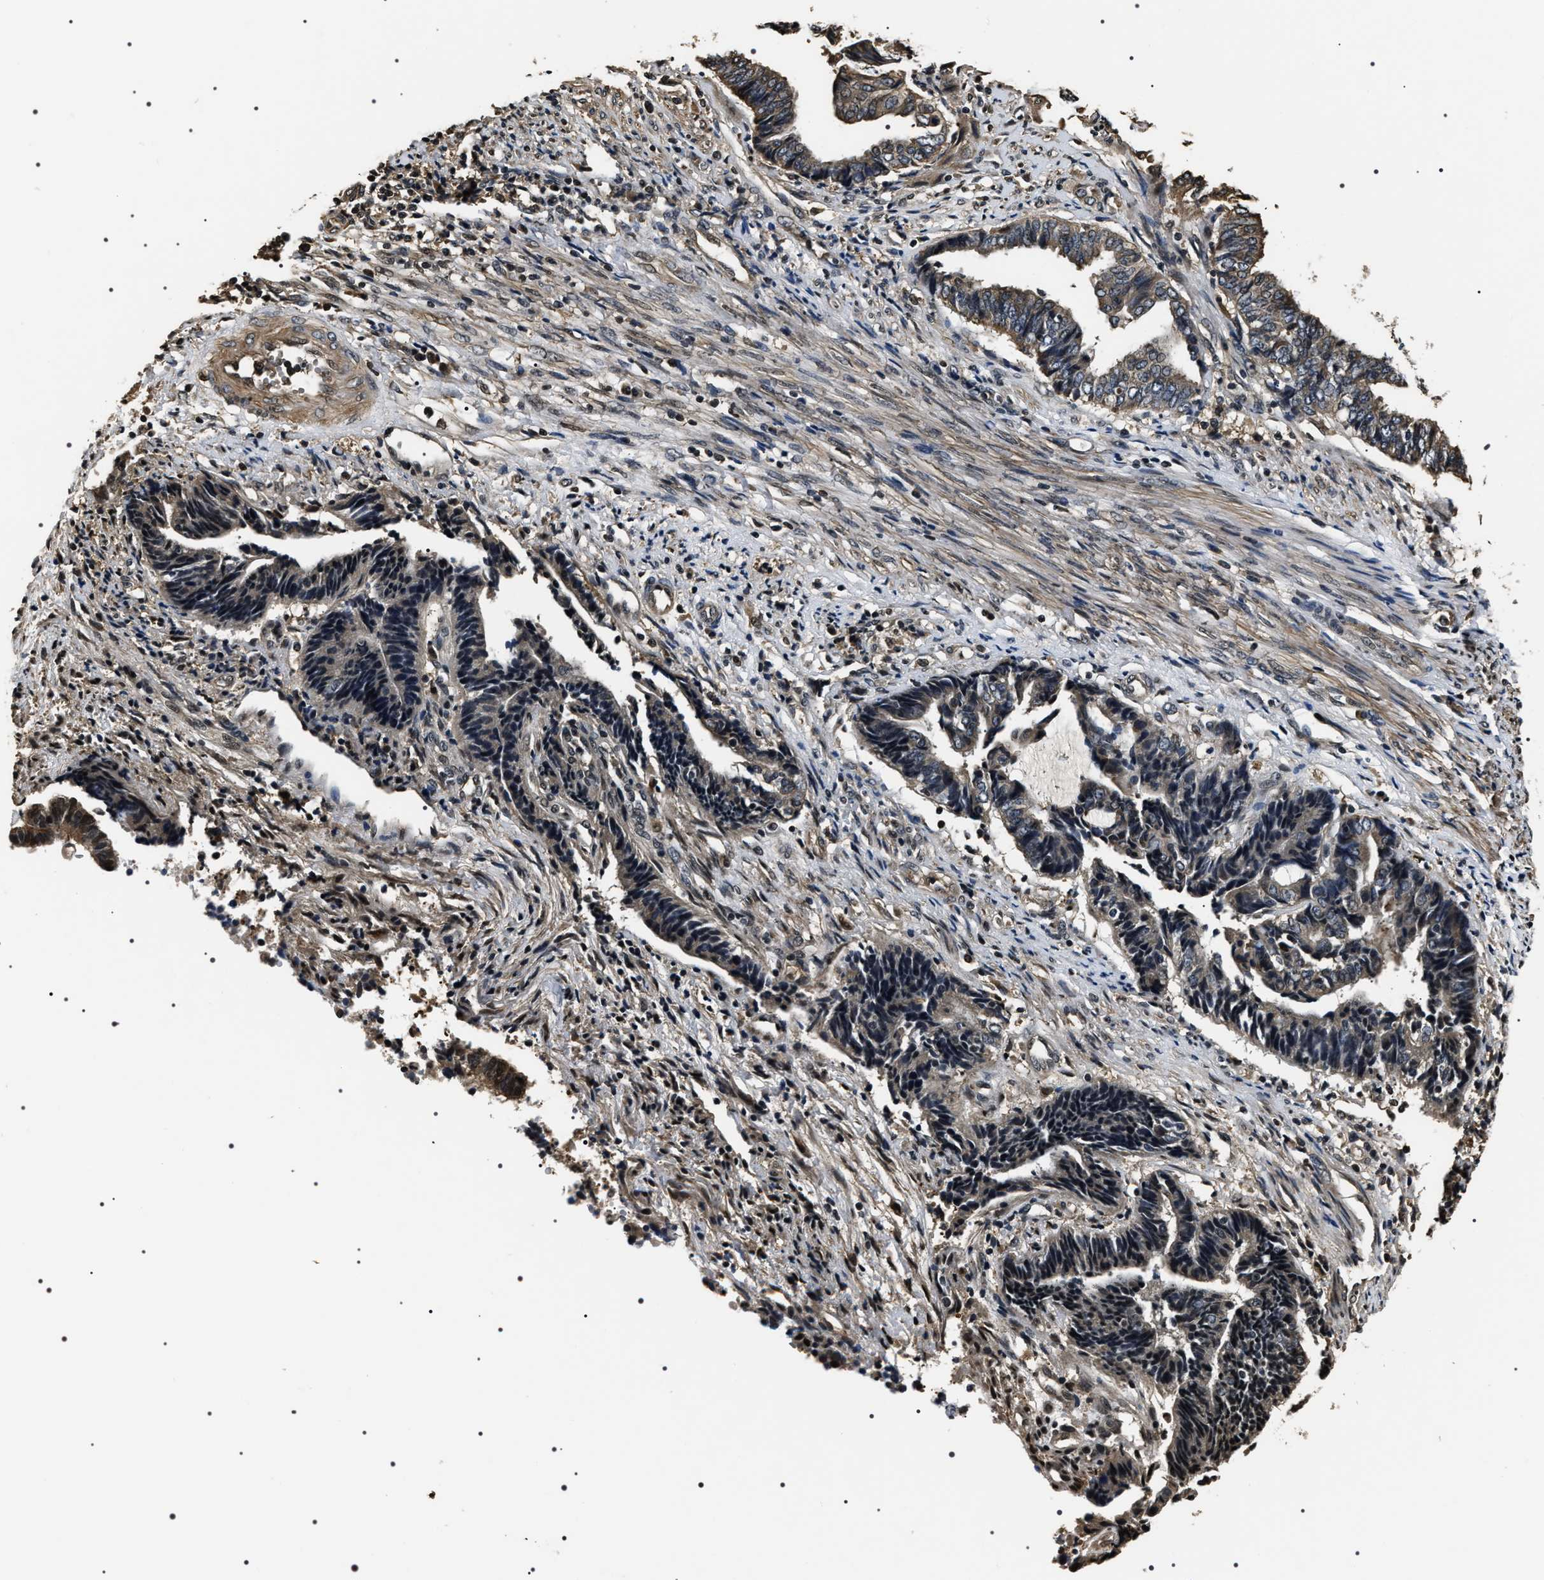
{"staining": {"intensity": "weak", "quantity": "25%-75%", "location": "cytoplasmic/membranous"}, "tissue": "endometrial cancer", "cell_type": "Tumor cells", "image_type": "cancer", "snomed": [{"axis": "morphology", "description": "Adenocarcinoma, NOS"}, {"axis": "topography", "description": "Uterus"}, {"axis": "topography", "description": "Endometrium"}], "caption": "Brown immunohistochemical staining in human endometrial cancer (adenocarcinoma) displays weak cytoplasmic/membranous expression in approximately 25%-75% of tumor cells.", "gene": "ARHGAP22", "patient": {"sex": "female", "age": 70}}